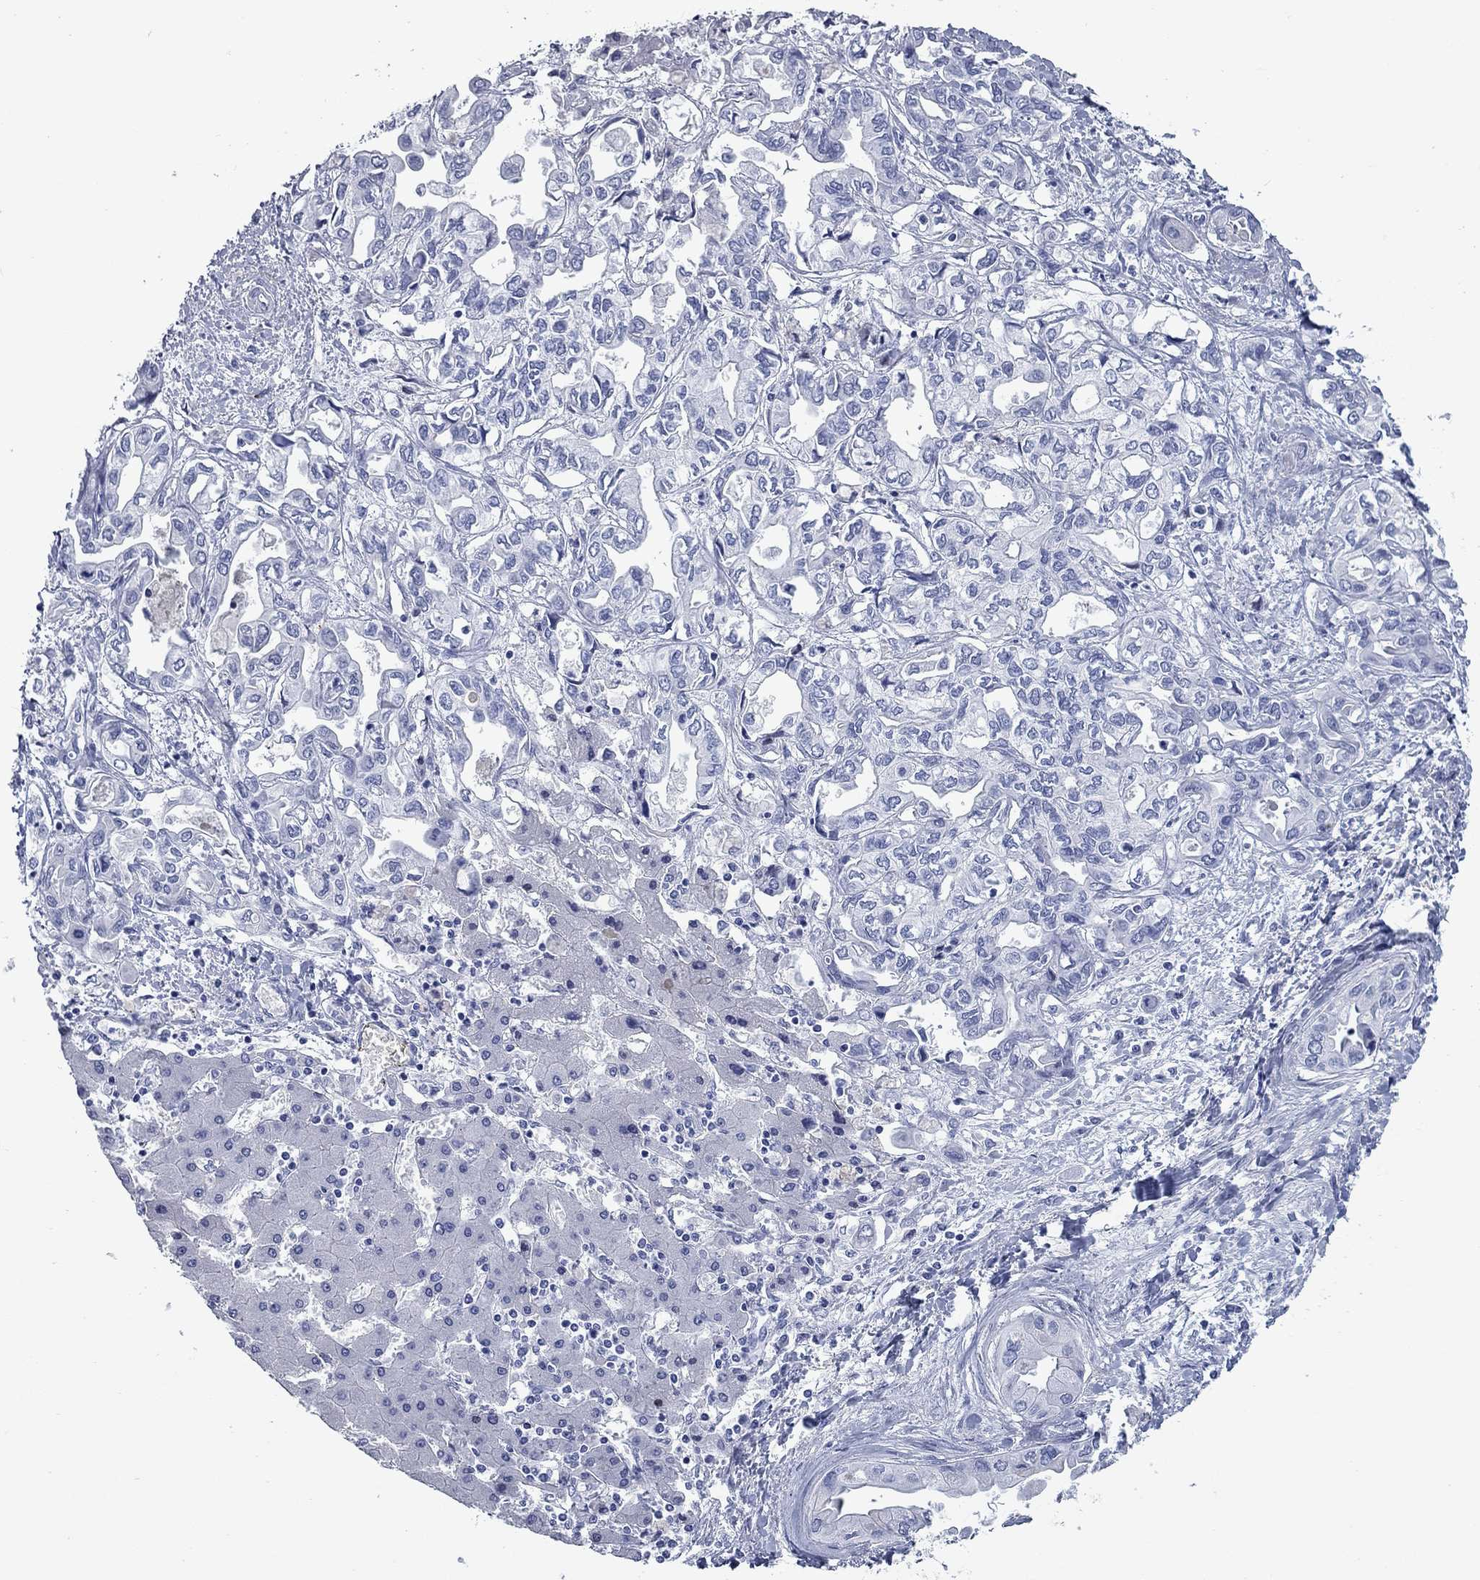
{"staining": {"intensity": "negative", "quantity": "none", "location": "none"}, "tissue": "liver cancer", "cell_type": "Tumor cells", "image_type": "cancer", "snomed": [{"axis": "morphology", "description": "Cholangiocarcinoma"}, {"axis": "topography", "description": "Liver"}], "caption": "IHC of human liver cholangiocarcinoma displays no expression in tumor cells.", "gene": "CCNA1", "patient": {"sex": "female", "age": 64}}